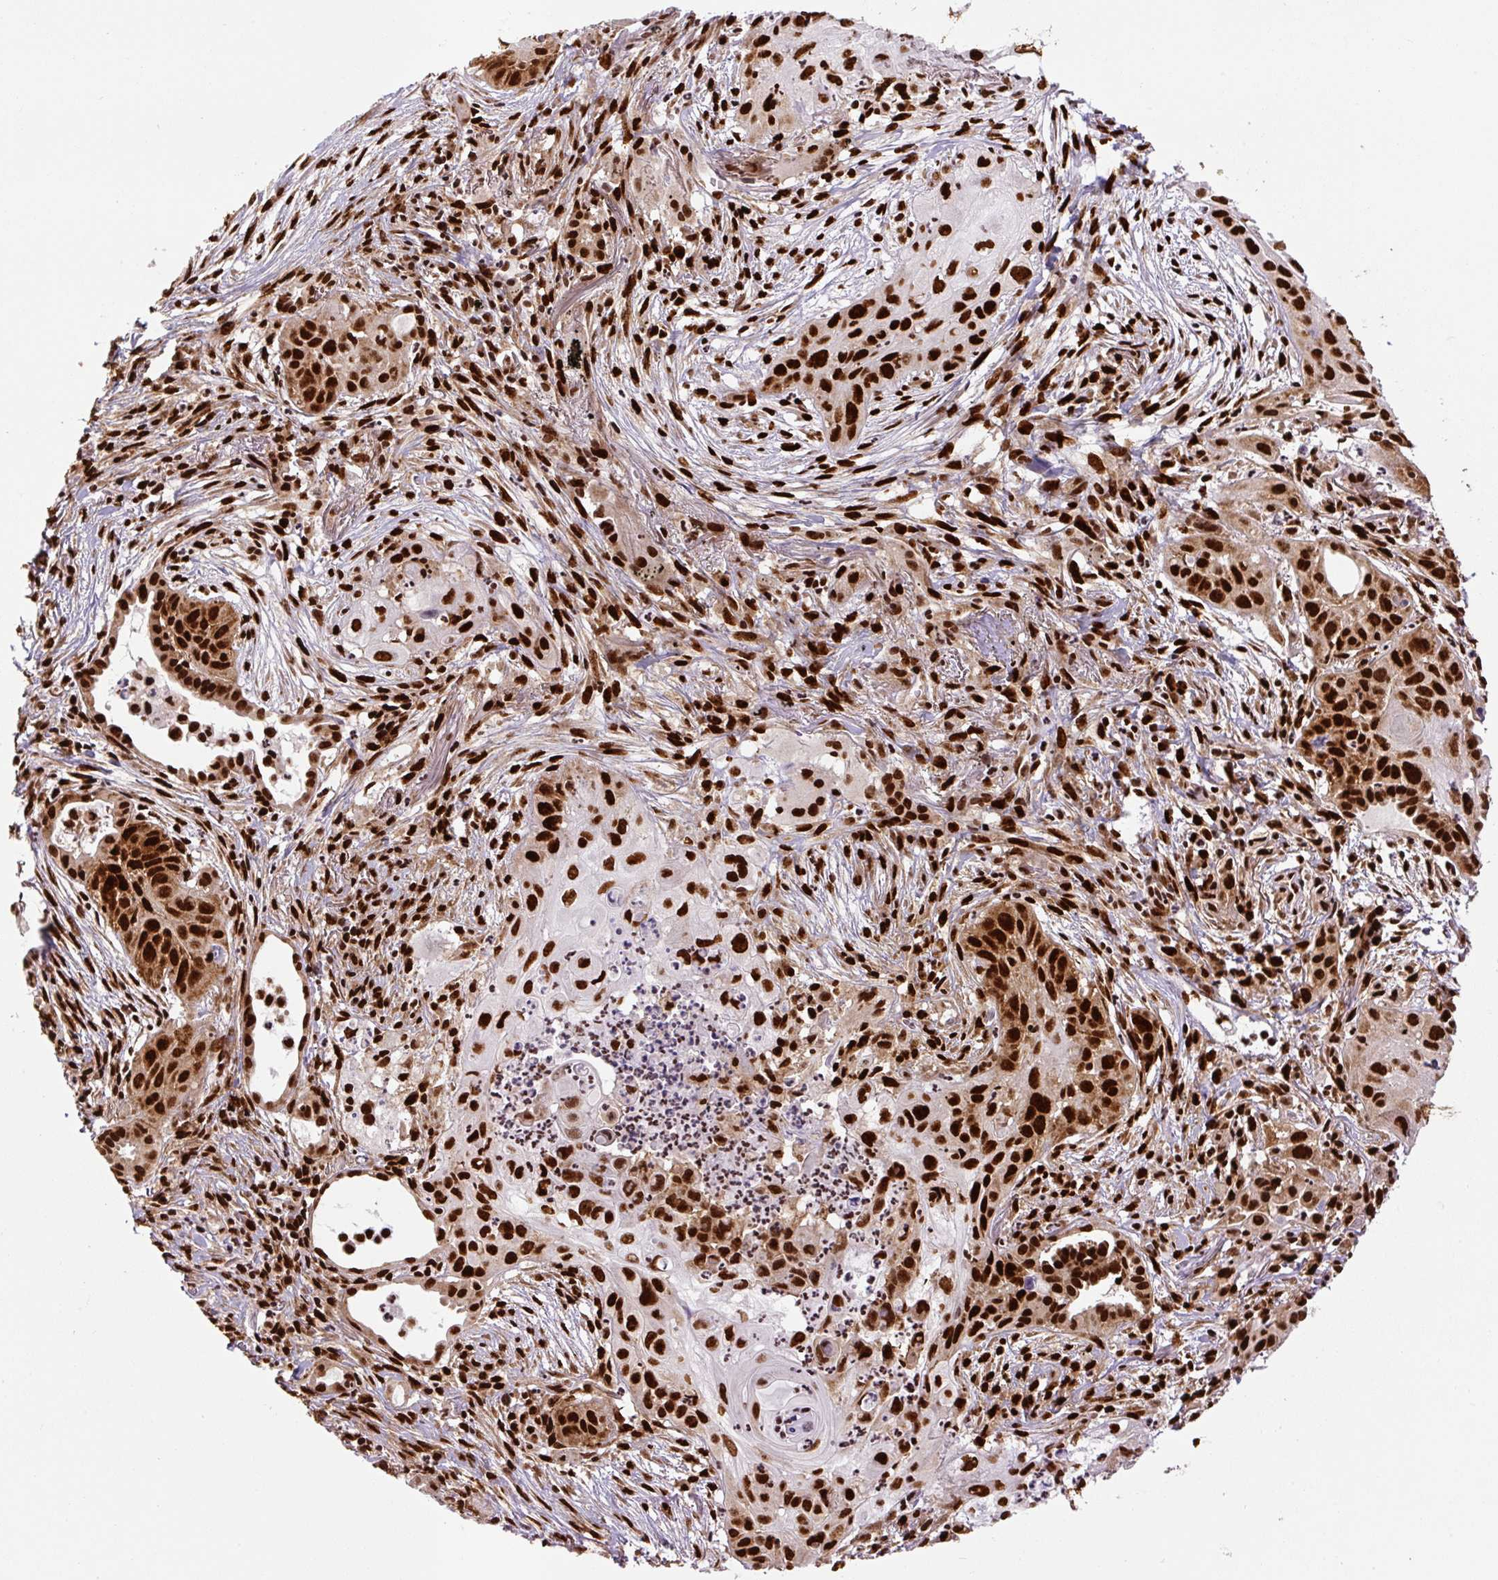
{"staining": {"intensity": "strong", "quantity": ">75%", "location": "nuclear"}, "tissue": "lung cancer", "cell_type": "Tumor cells", "image_type": "cancer", "snomed": [{"axis": "morphology", "description": "Squamous cell carcinoma, NOS"}, {"axis": "topography", "description": "Lung"}], "caption": "Tumor cells display high levels of strong nuclear staining in approximately >75% of cells in human lung cancer.", "gene": "FUS", "patient": {"sex": "male", "age": 71}}